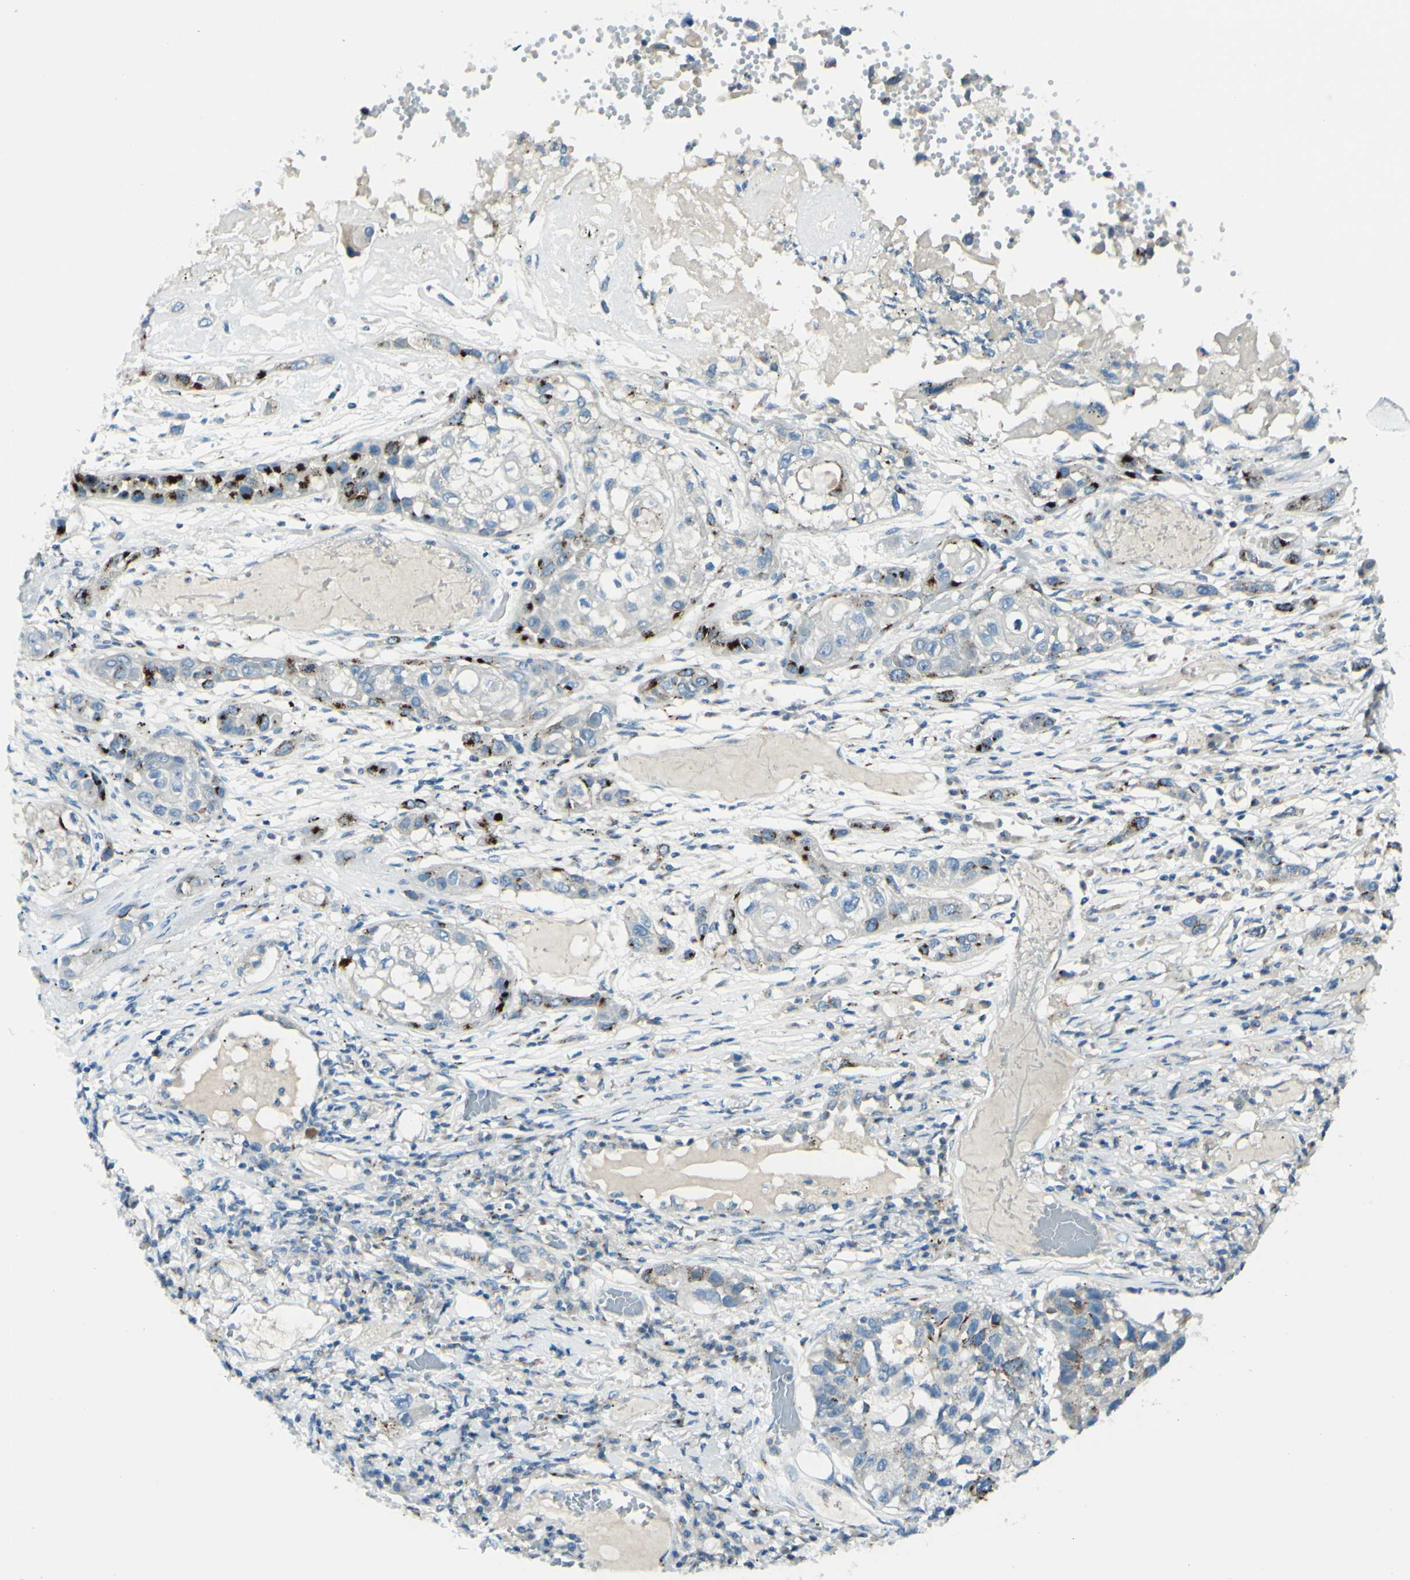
{"staining": {"intensity": "strong", "quantity": "<25%", "location": "cytoplasmic/membranous"}, "tissue": "lung cancer", "cell_type": "Tumor cells", "image_type": "cancer", "snomed": [{"axis": "morphology", "description": "Squamous cell carcinoma, NOS"}, {"axis": "topography", "description": "Lung"}], "caption": "Squamous cell carcinoma (lung) stained for a protein shows strong cytoplasmic/membranous positivity in tumor cells.", "gene": "B4GALT1", "patient": {"sex": "male", "age": 71}}